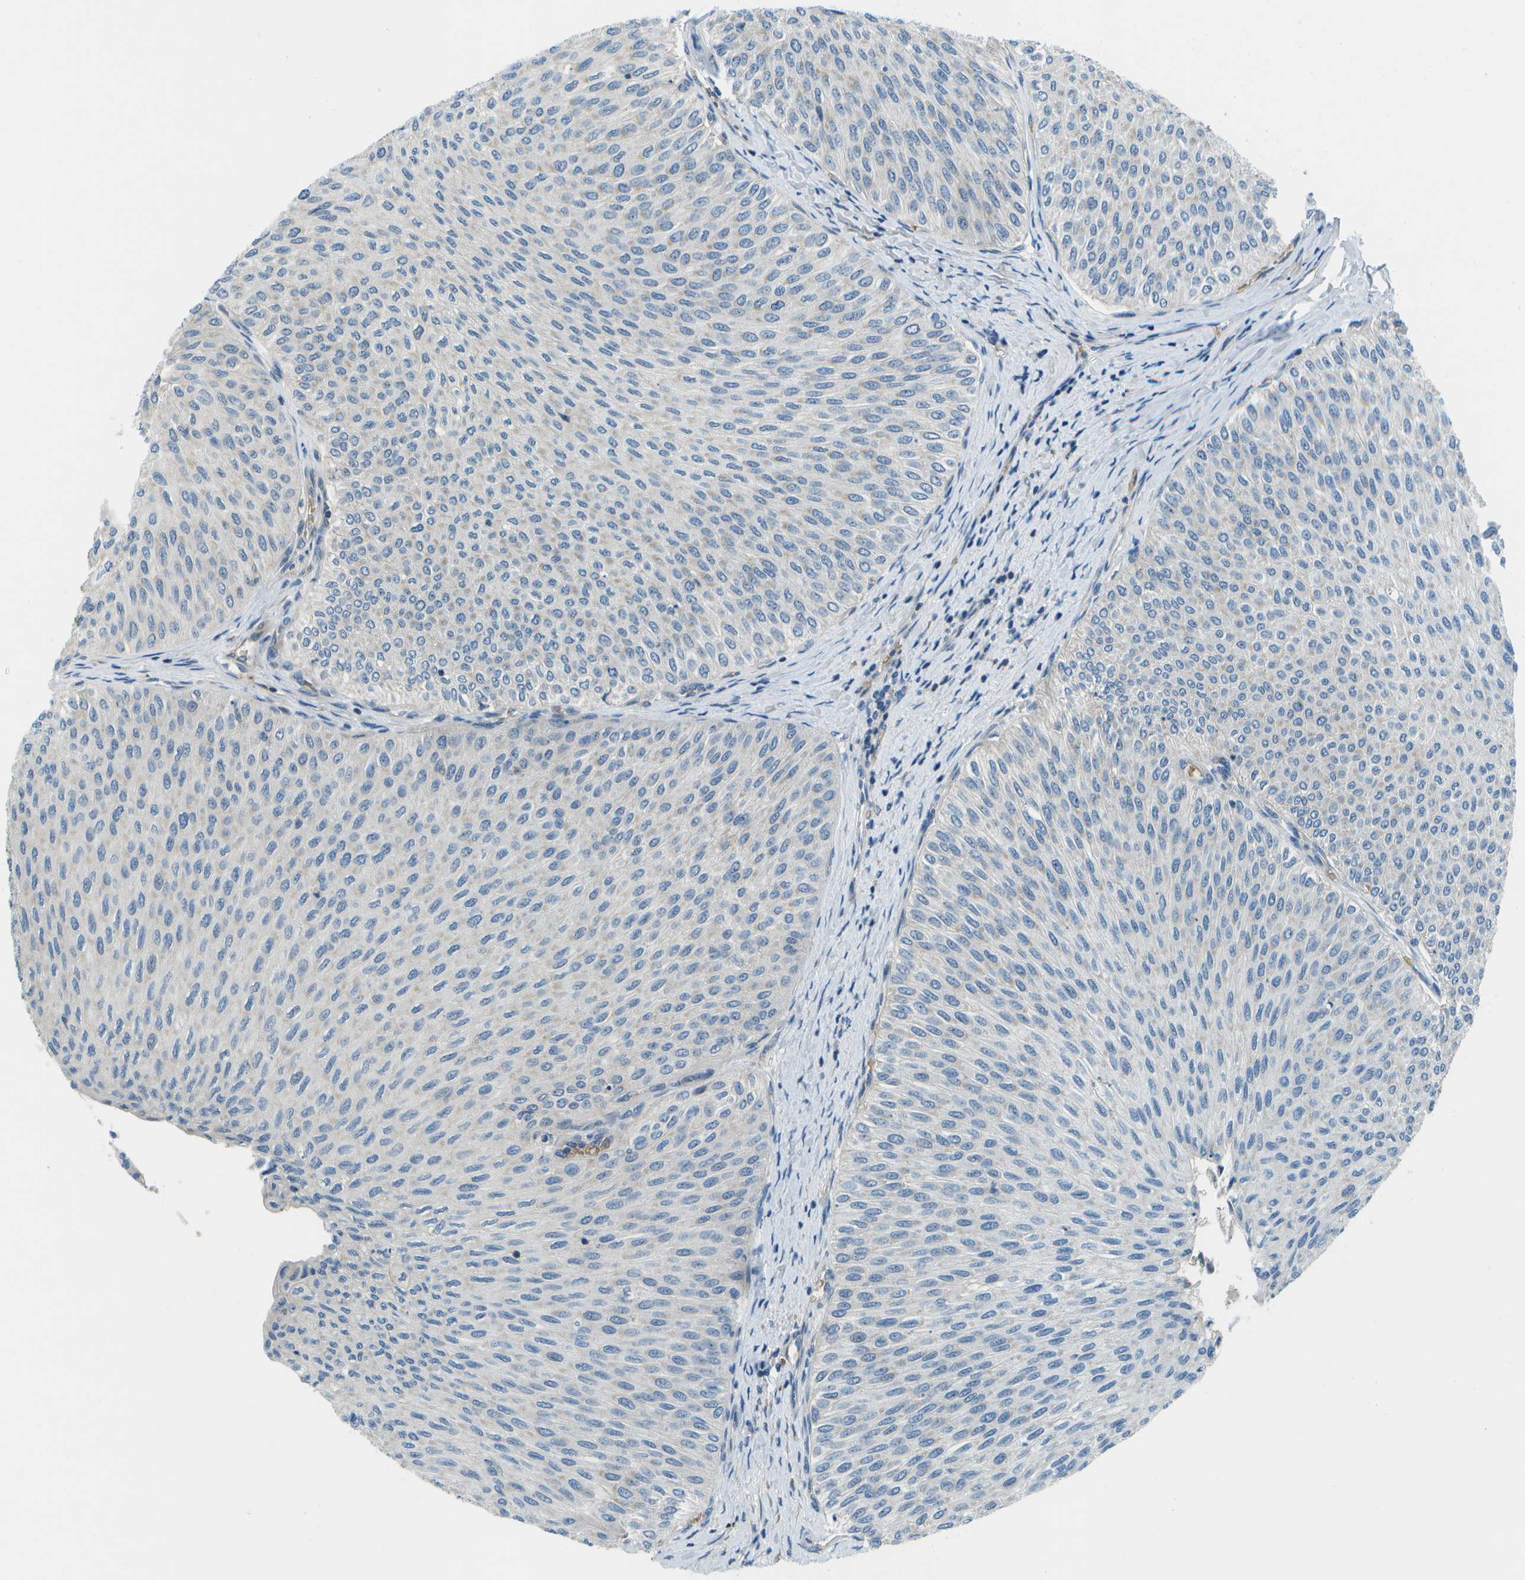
{"staining": {"intensity": "negative", "quantity": "none", "location": "none"}, "tissue": "urothelial cancer", "cell_type": "Tumor cells", "image_type": "cancer", "snomed": [{"axis": "morphology", "description": "Urothelial carcinoma, Low grade"}, {"axis": "topography", "description": "Urinary bladder"}], "caption": "Histopathology image shows no protein staining in tumor cells of urothelial cancer tissue. Brightfield microscopy of immunohistochemistry (IHC) stained with DAB (3,3'-diaminobenzidine) (brown) and hematoxylin (blue), captured at high magnification.", "gene": "CTIF", "patient": {"sex": "male", "age": 78}}